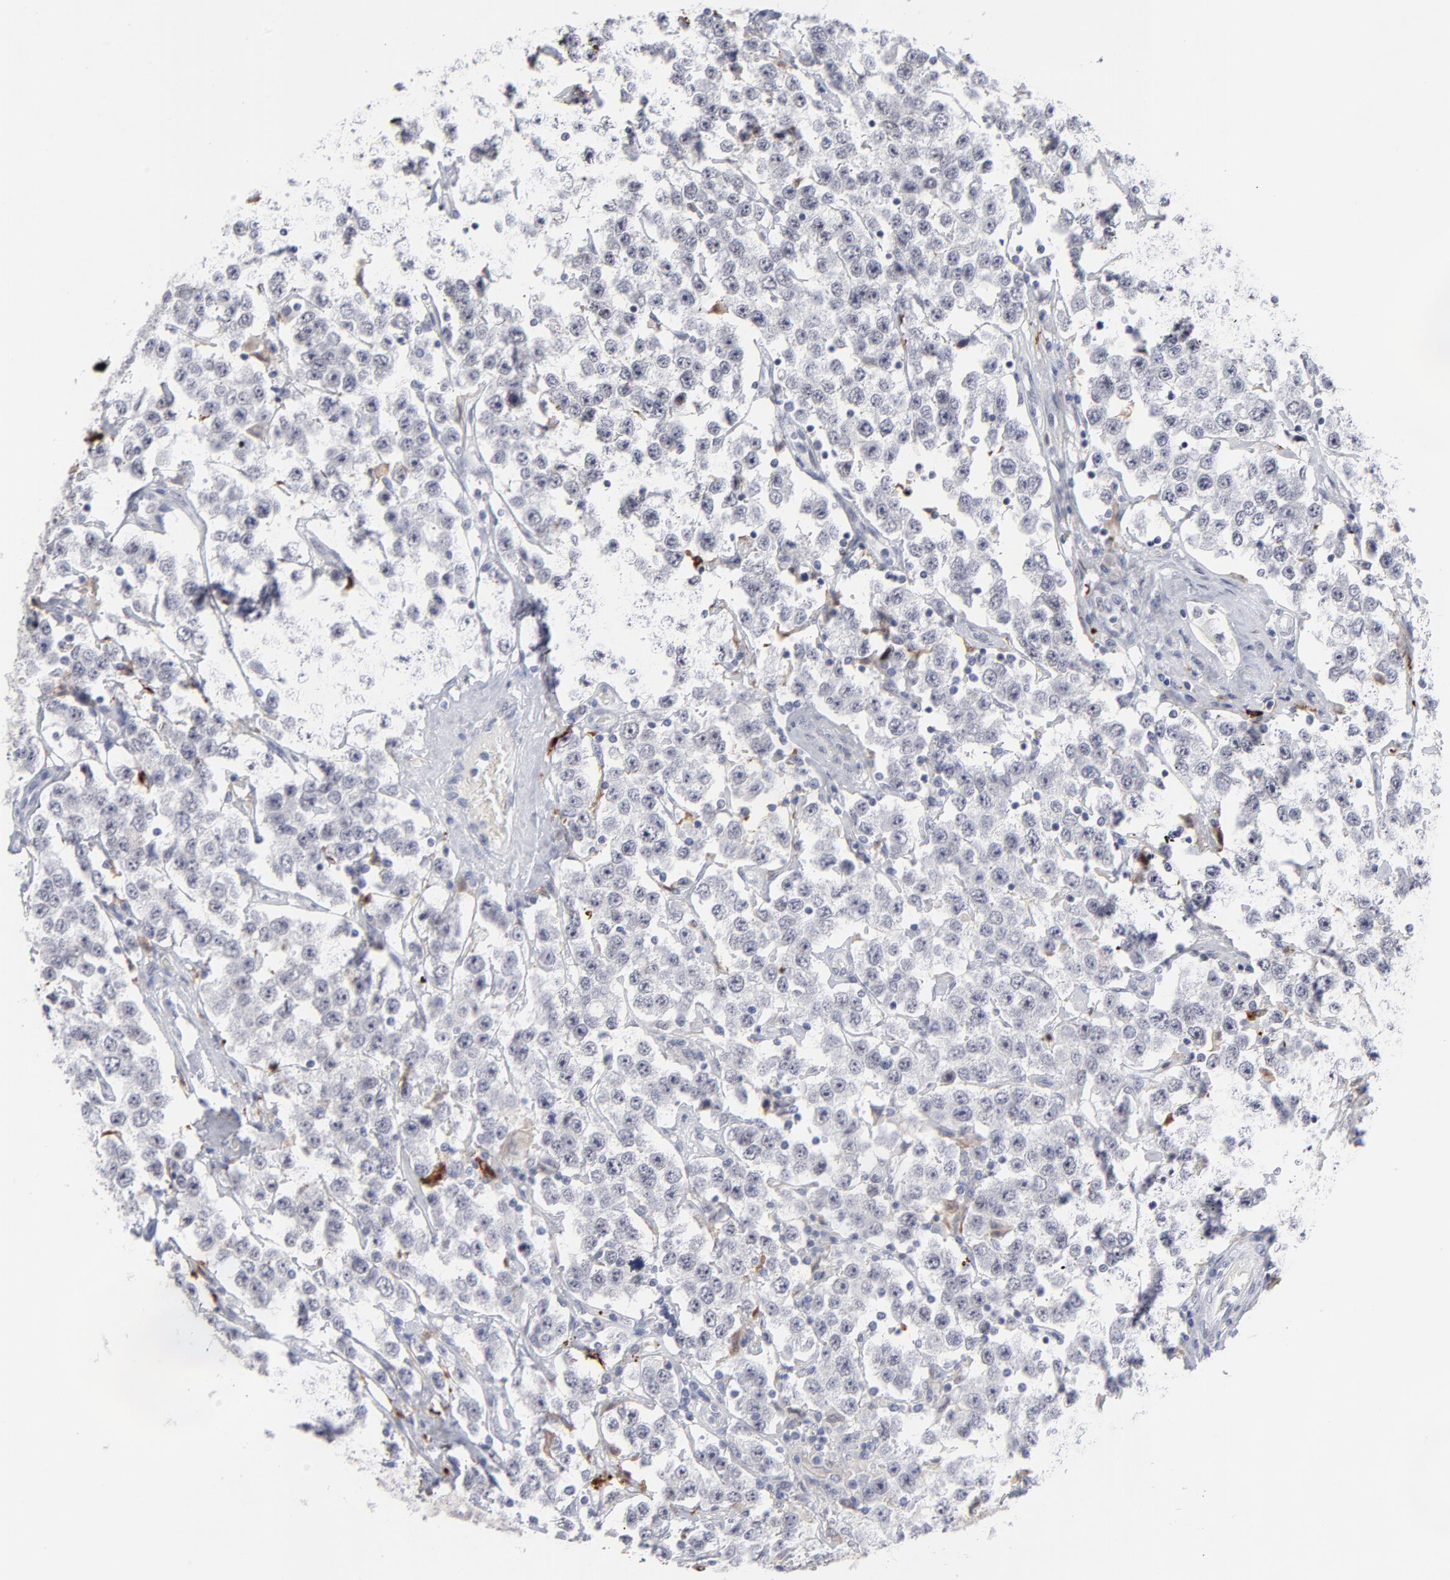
{"staining": {"intensity": "negative", "quantity": "none", "location": "none"}, "tissue": "testis cancer", "cell_type": "Tumor cells", "image_type": "cancer", "snomed": [{"axis": "morphology", "description": "Seminoma, NOS"}, {"axis": "topography", "description": "Testis"}], "caption": "Micrograph shows no significant protein positivity in tumor cells of testis seminoma.", "gene": "CCR2", "patient": {"sex": "male", "age": 52}}